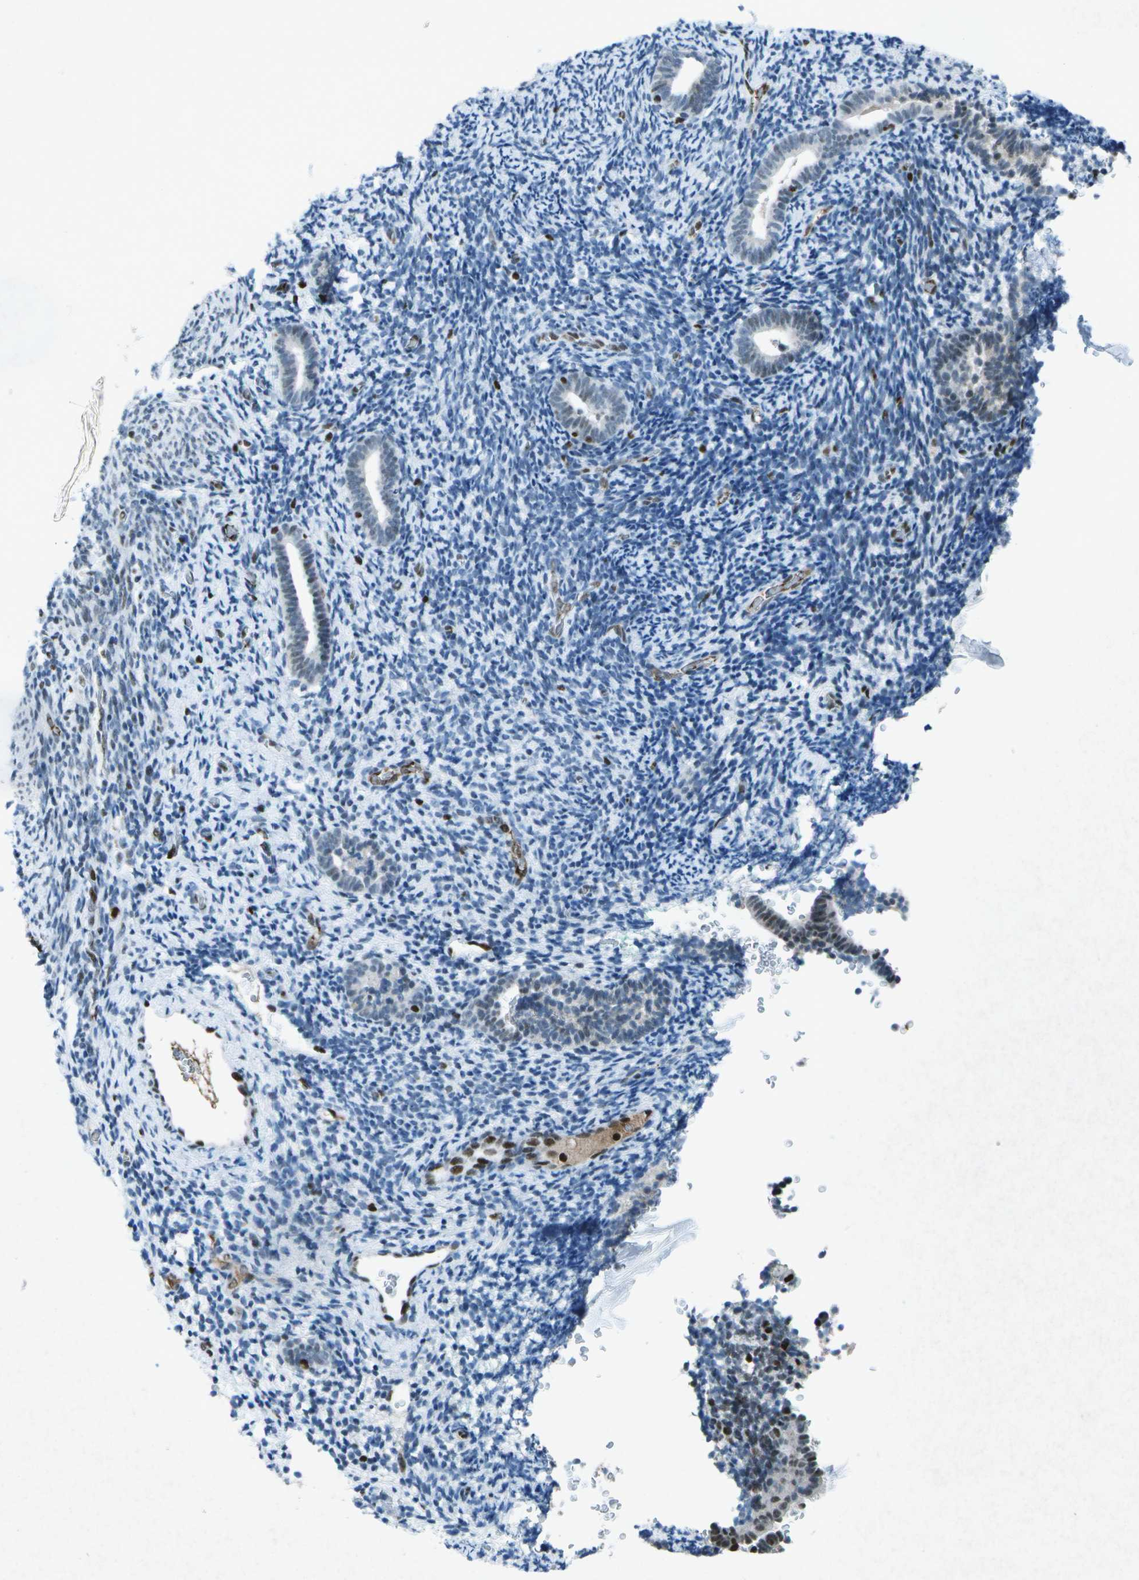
{"staining": {"intensity": "moderate", "quantity": "25%-75%", "location": "nuclear"}, "tissue": "endometrium", "cell_type": "Cells in endometrial stroma", "image_type": "normal", "snomed": [{"axis": "morphology", "description": "Normal tissue, NOS"}, {"axis": "topography", "description": "Endometrium"}], "caption": "Immunohistochemical staining of benign endometrium demonstrates 25%-75% levels of moderate nuclear protein staining in about 25%-75% of cells in endometrial stroma. Using DAB (brown) and hematoxylin (blue) stains, captured at high magnification using brightfield microscopy.", "gene": "MTA2", "patient": {"sex": "female", "age": 51}}